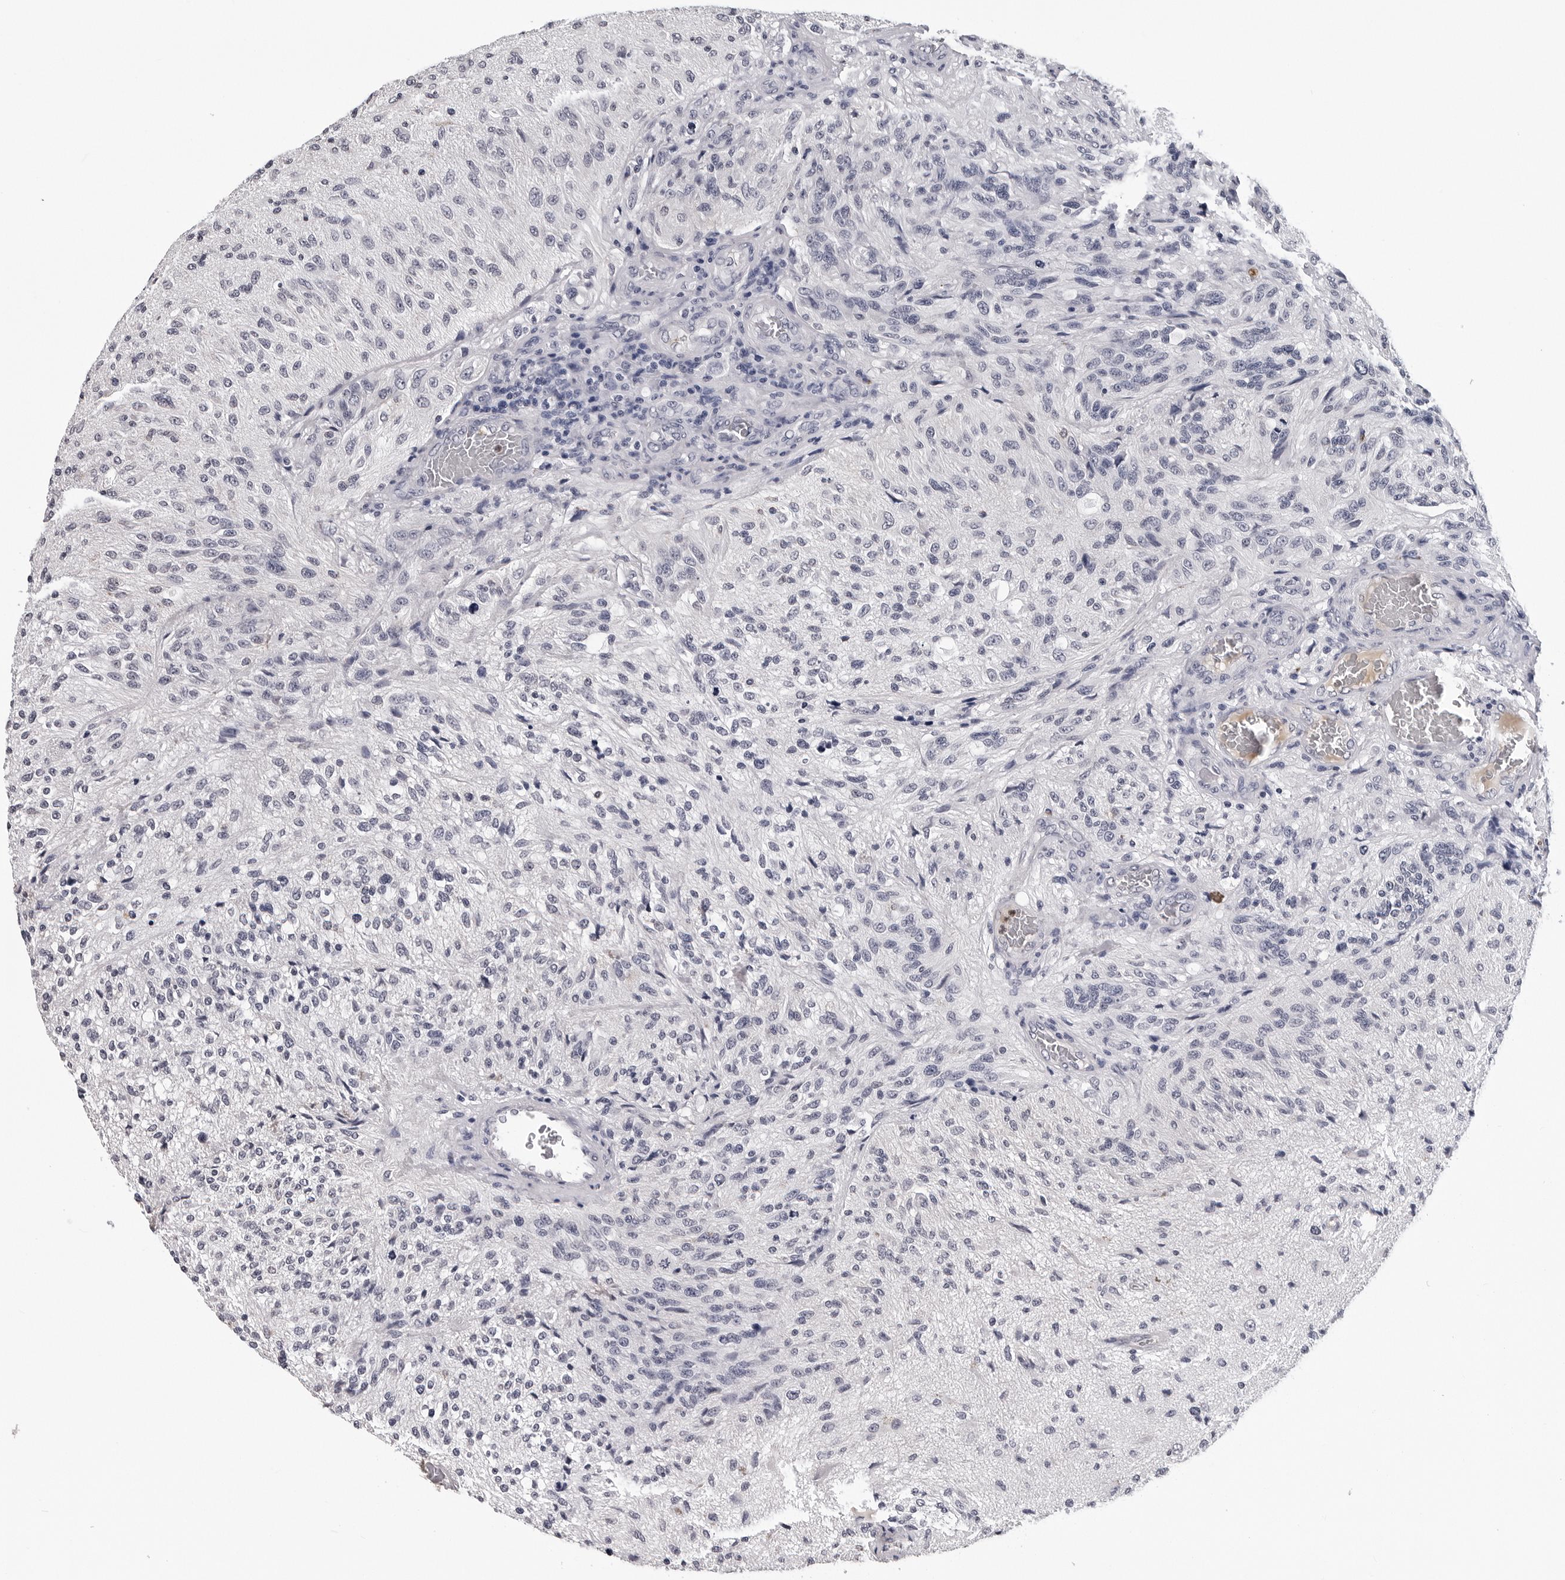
{"staining": {"intensity": "negative", "quantity": "none", "location": "none"}, "tissue": "glioma", "cell_type": "Tumor cells", "image_type": "cancer", "snomed": [{"axis": "morphology", "description": "Normal tissue, NOS"}, {"axis": "morphology", "description": "Glioma, malignant, High grade"}, {"axis": "topography", "description": "Cerebral cortex"}], "caption": "Malignant high-grade glioma stained for a protein using immunohistochemistry (IHC) shows no expression tumor cells.", "gene": "TRMT13", "patient": {"sex": "male", "age": 77}}